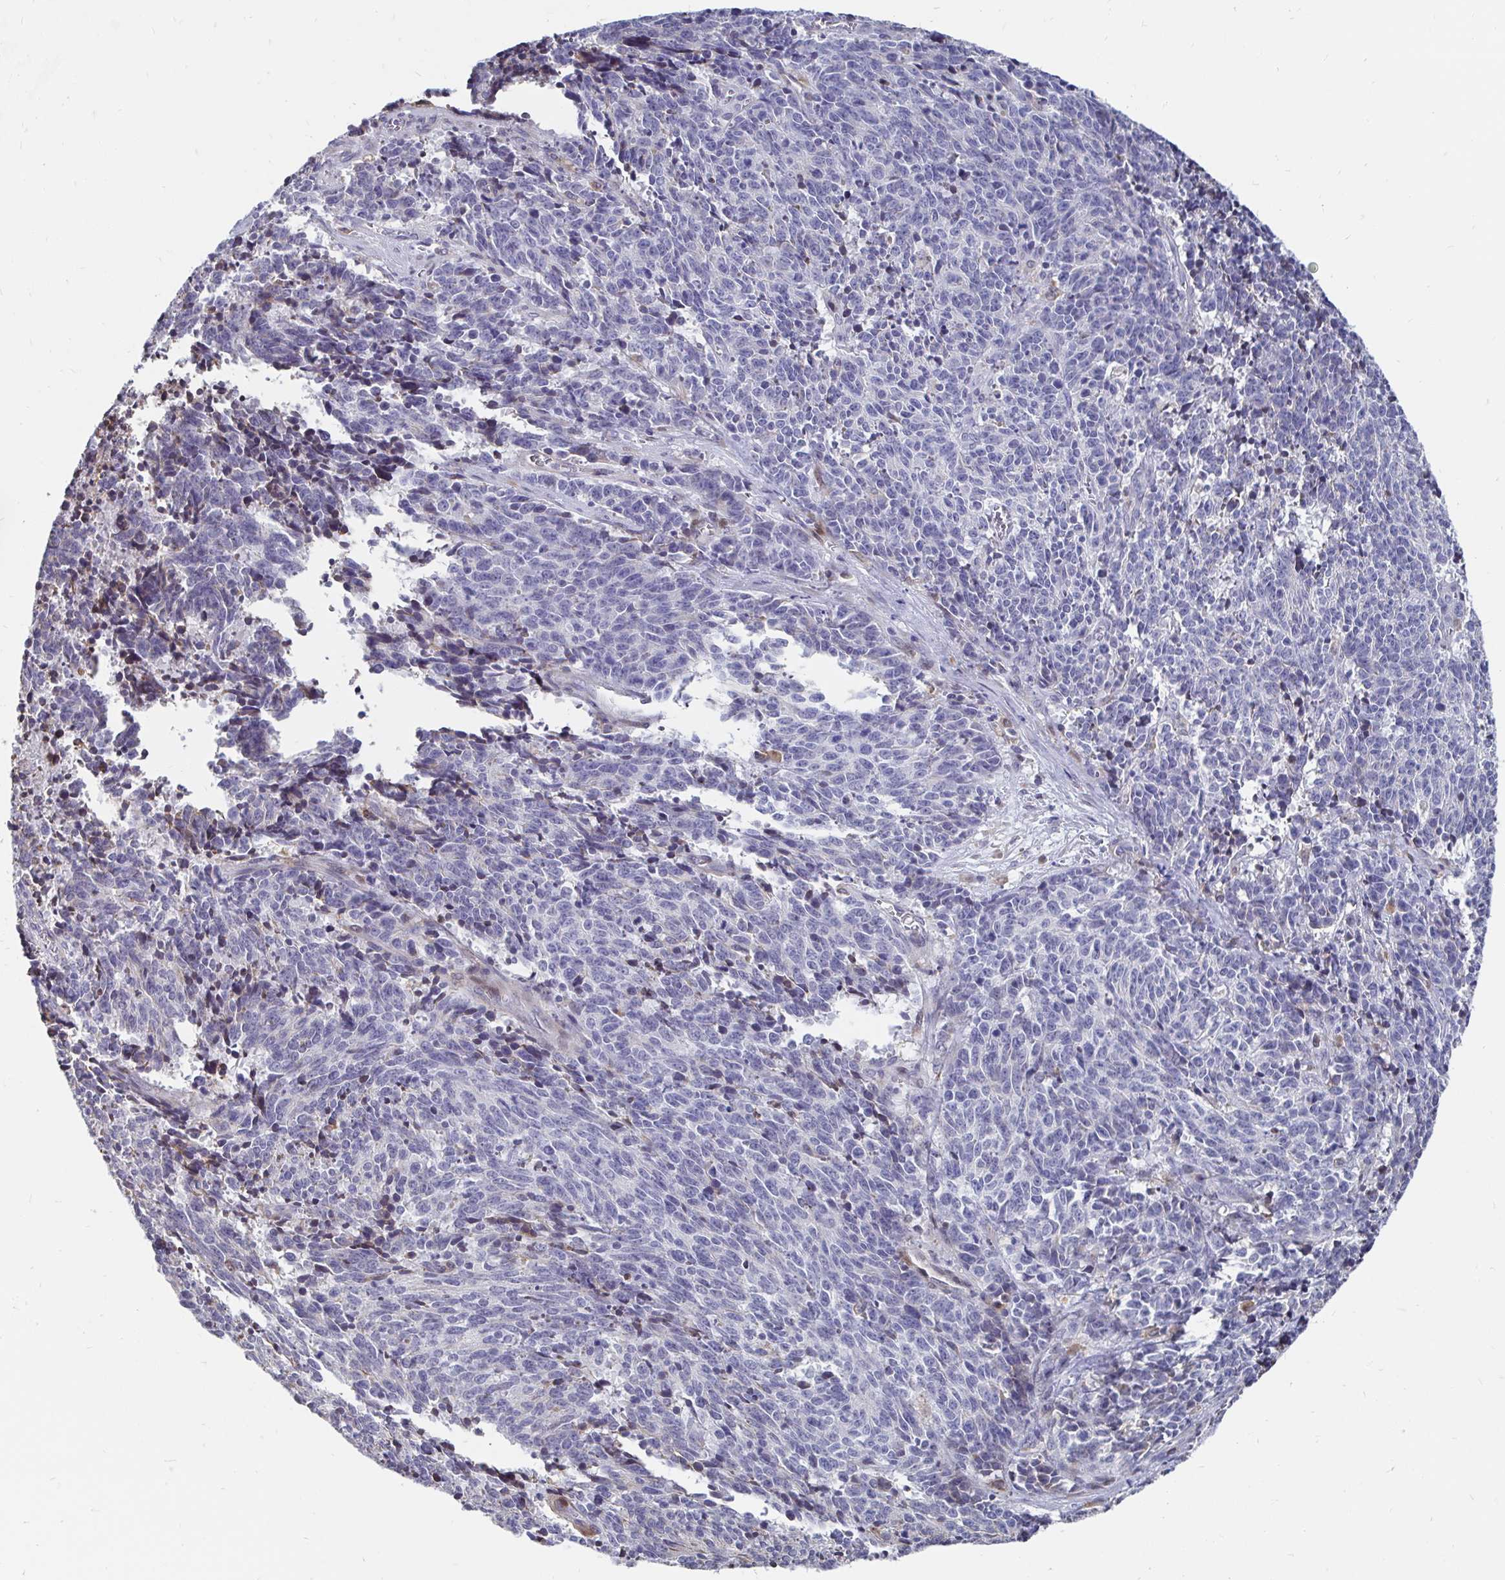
{"staining": {"intensity": "negative", "quantity": "none", "location": "none"}, "tissue": "cervical cancer", "cell_type": "Tumor cells", "image_type": "cancer", "snomed": [{"axis": "morphology", "description": "Squamous cell carcinoma, NOS"}, {"axis": "topography", "description": "Cervix"}], "caption": "Tumor cells are negative for brown protein staining in squamous cell carcinoma (cervical). The staining is performed using DAB (3,3'-diaminobenzidine) brown chromogen with nuclei counter-stained in using hematoxylin.", "gene": "CDKL1", "patient": {"sex": "female", "age": 29}}